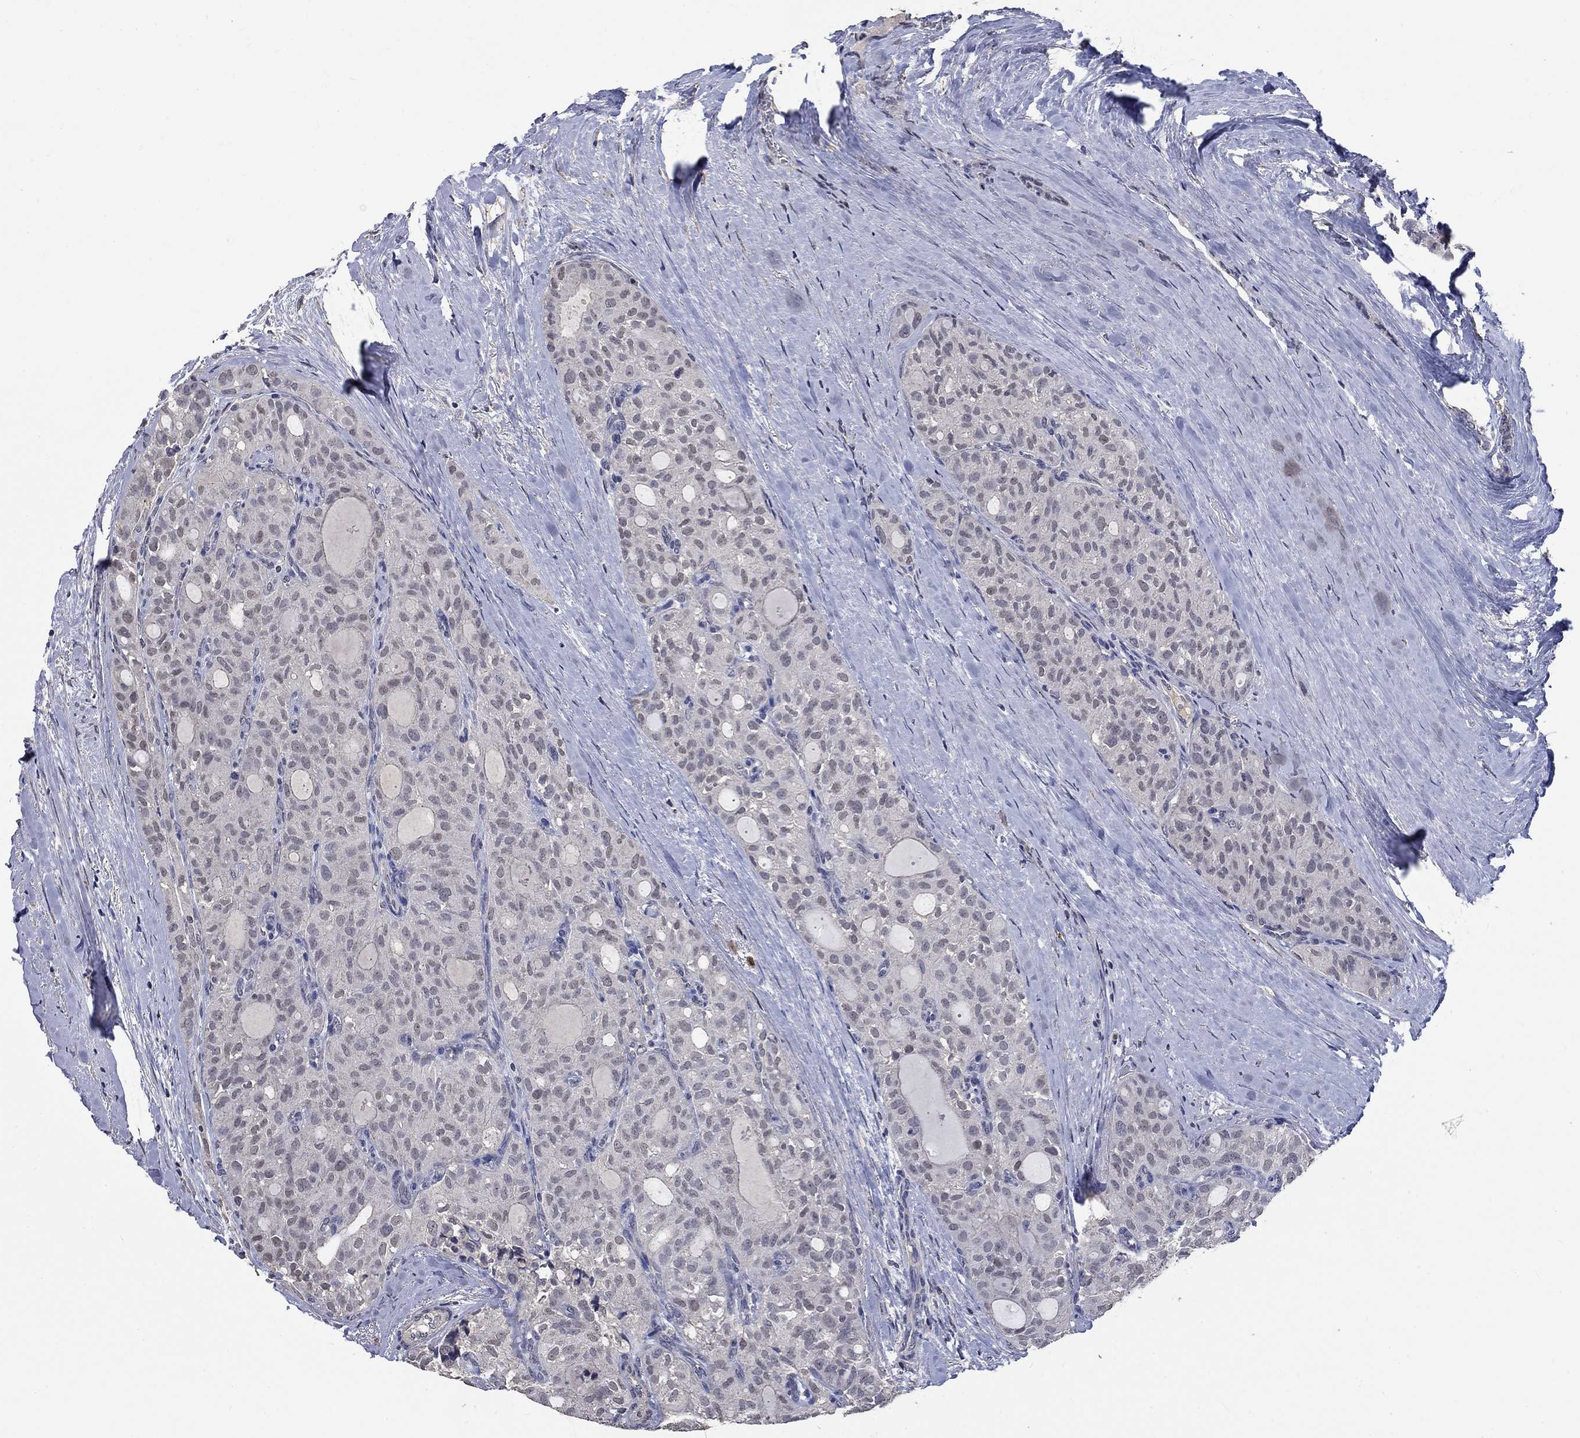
{"staining": {"intensity": "negative", "quantity": "none", "location": "none"}, "tissue": "thyroid cancer", "cell_type": "Tumor cells", "image_type": "cancer", "snomed": [{"axis": "morphology", "description": "Follicular adenoma carcinoma, NOS"}, {"axis": "topography", "description": "Thyroid gland"}], "caption": "Immunohistochemistry (IHC) histopathology image of neoplastic tissue: thyroid follicular adenoma carcinoma stained with DAB demonstrates no significant protein positivity in tumor cells. (Immunohistochemistry (IHC), brightfield microscopy, high magnification).", "gene": "ZBTB18", "patient": {"sex": "male", "age": 75}}